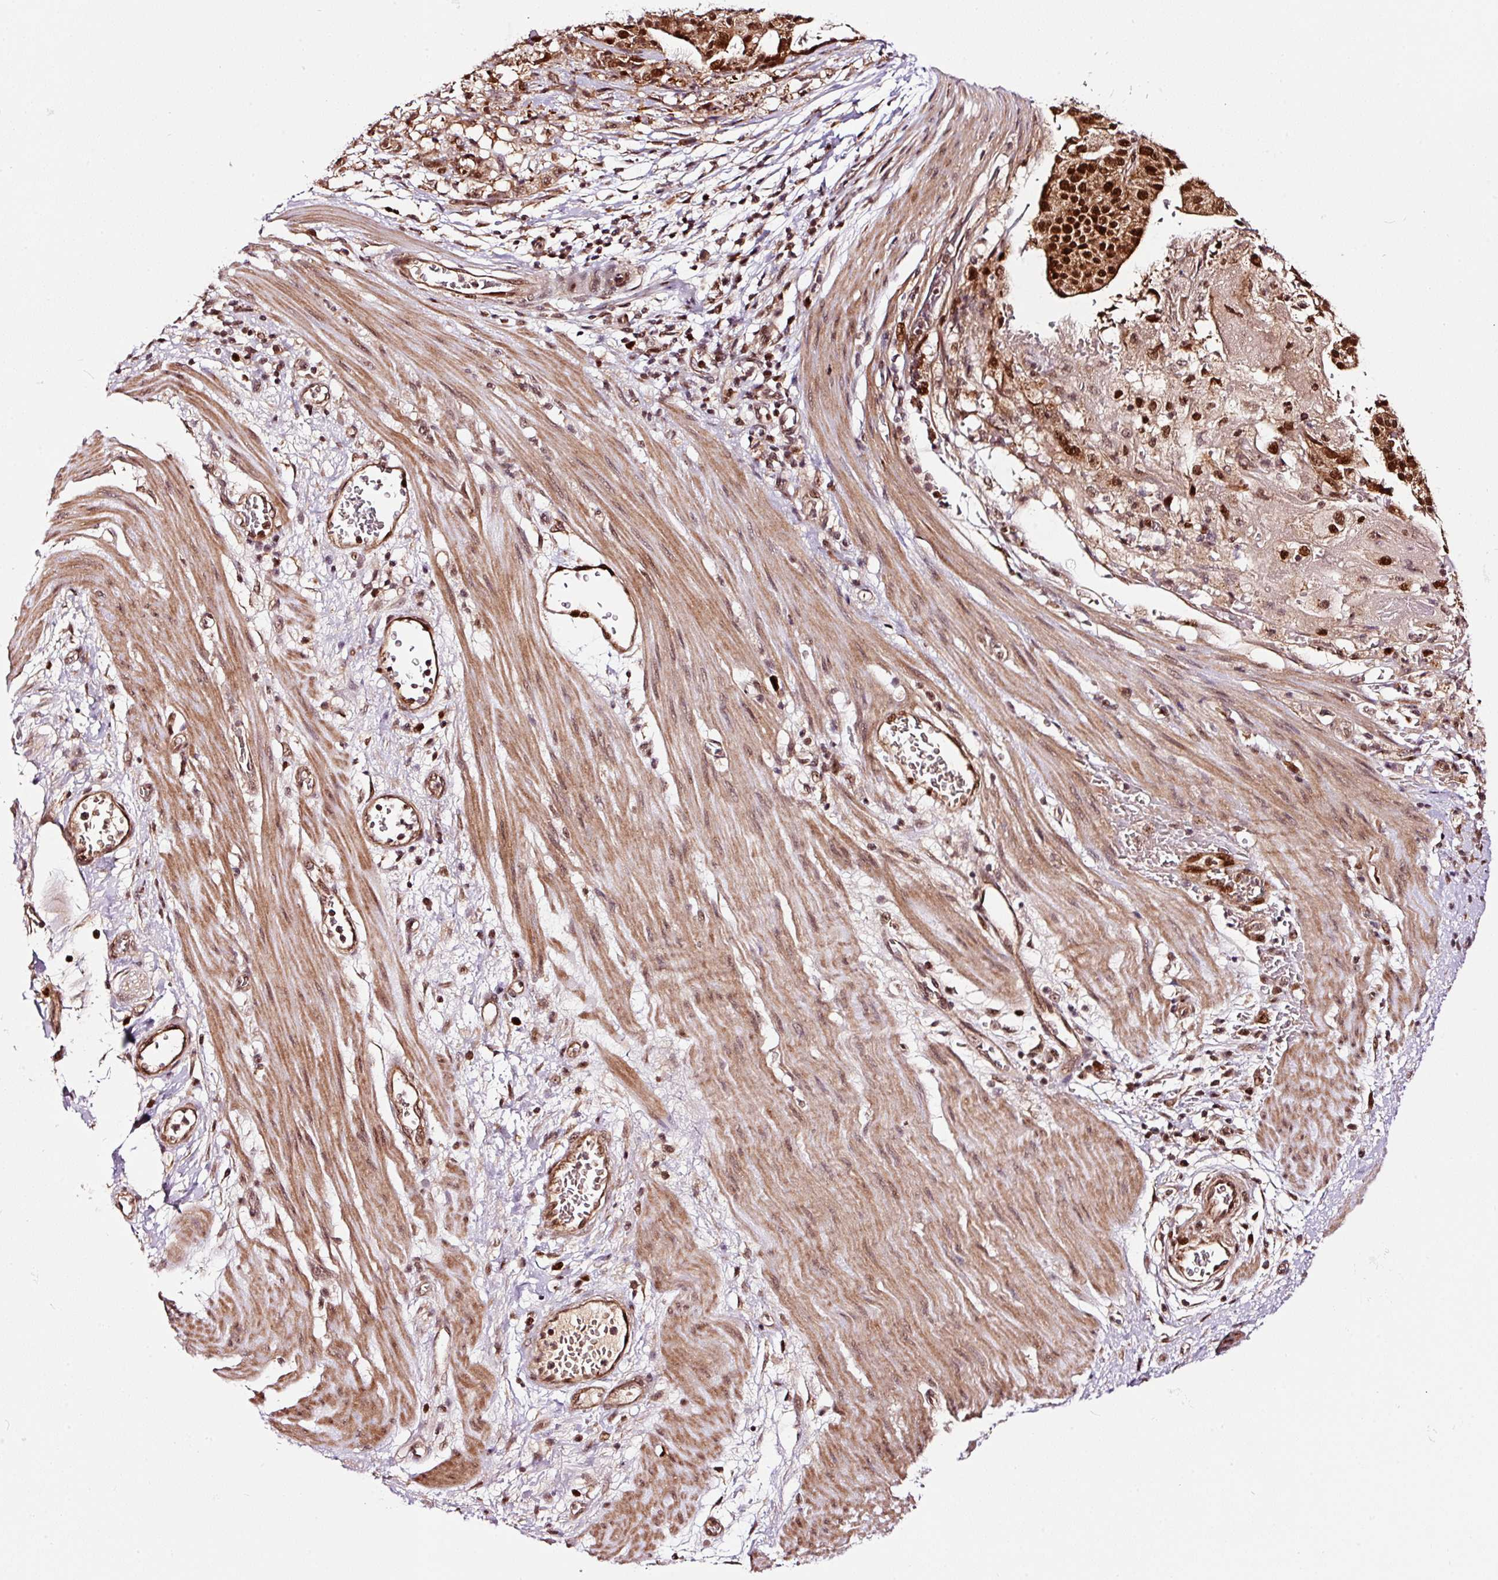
{"staining": {"intensity": "strong", "quantity": ">75%", "location": "cytoplasmic/membranous,nuclear"}, "tissue": "stomach cancer", "cell_type": "Tumor cells", "image_type": "cancer", "snomed": [{"axis": "morphology", "description": "Adenocarcinoma, NOS"}, {"axis": "topography", "description": "Stomach"}], "caption": "Immunohistochemistry micrograph of human stomach adenocarcinoma stained for a protein (brown), which exhibits high levels of strong cytoplasmic/membranous and nuclear expression in about >75% of tumor cells.", "gene": "RFC4", "patient": {"sex": "male", "age": 48}}